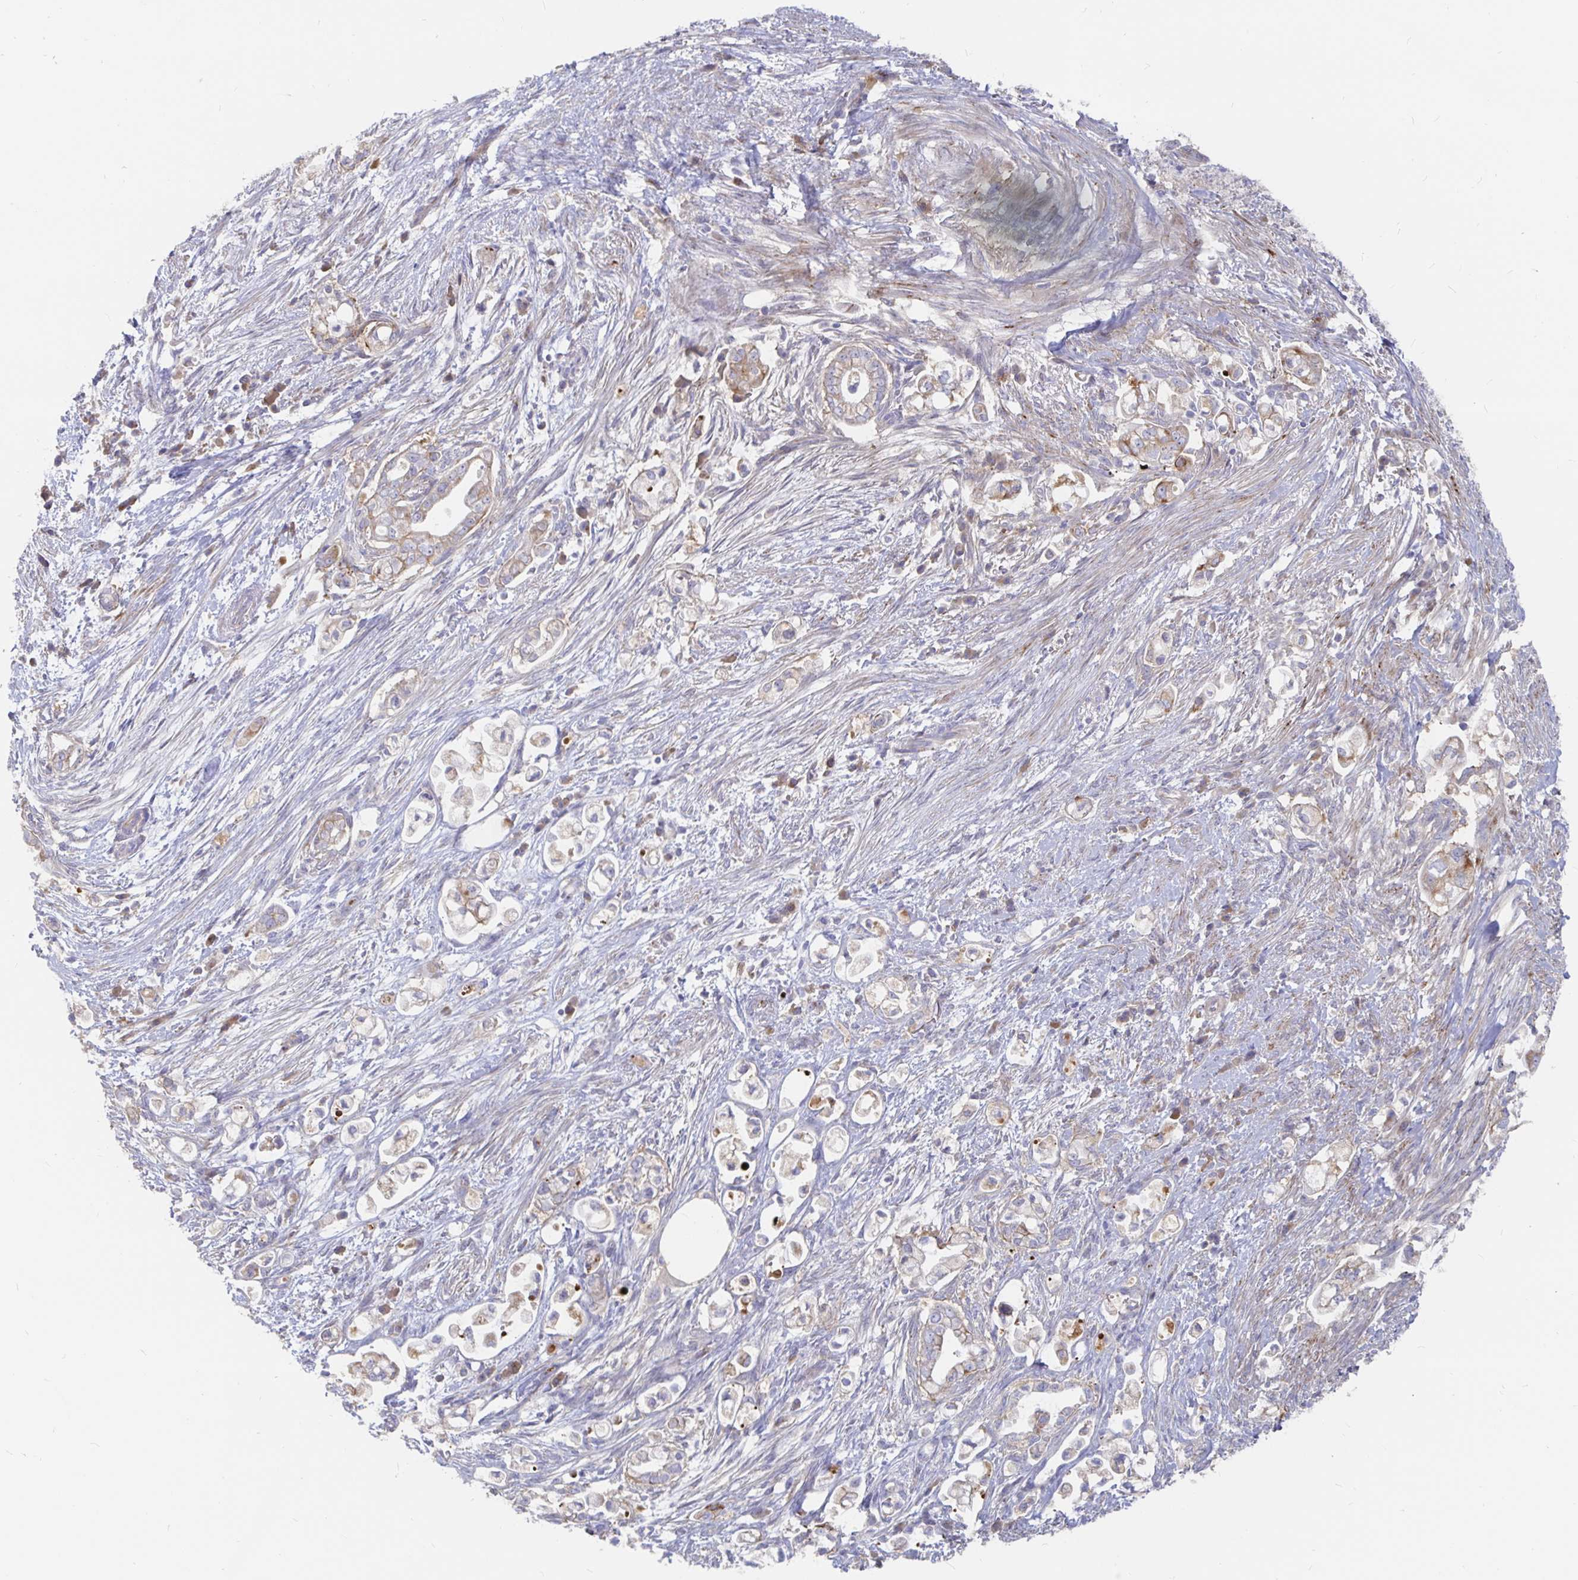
{"staining": {"intensity": "weak", "quantity": "25%-75%", "location": "cytoplasmic/membranous"}, "tissue": "pancreatic cancer", "cell_type": "Tumor cells", "image_type": "cancer", "snomed": [{"axis": "morphology", "description": "Adenocarcinoma, NOS"}, {"axis": "topography", "description": "Pancreas"}], "caption": "High-power microscopy captured an IHC histopathology image of adenocarcinoma (pancreatic), revealing weak cytoplasmic/membranous staining in approximately 25%-75% of tumor cells.", "gene": "KCTD19", "patient": {"sex": "female", "age": 69}}